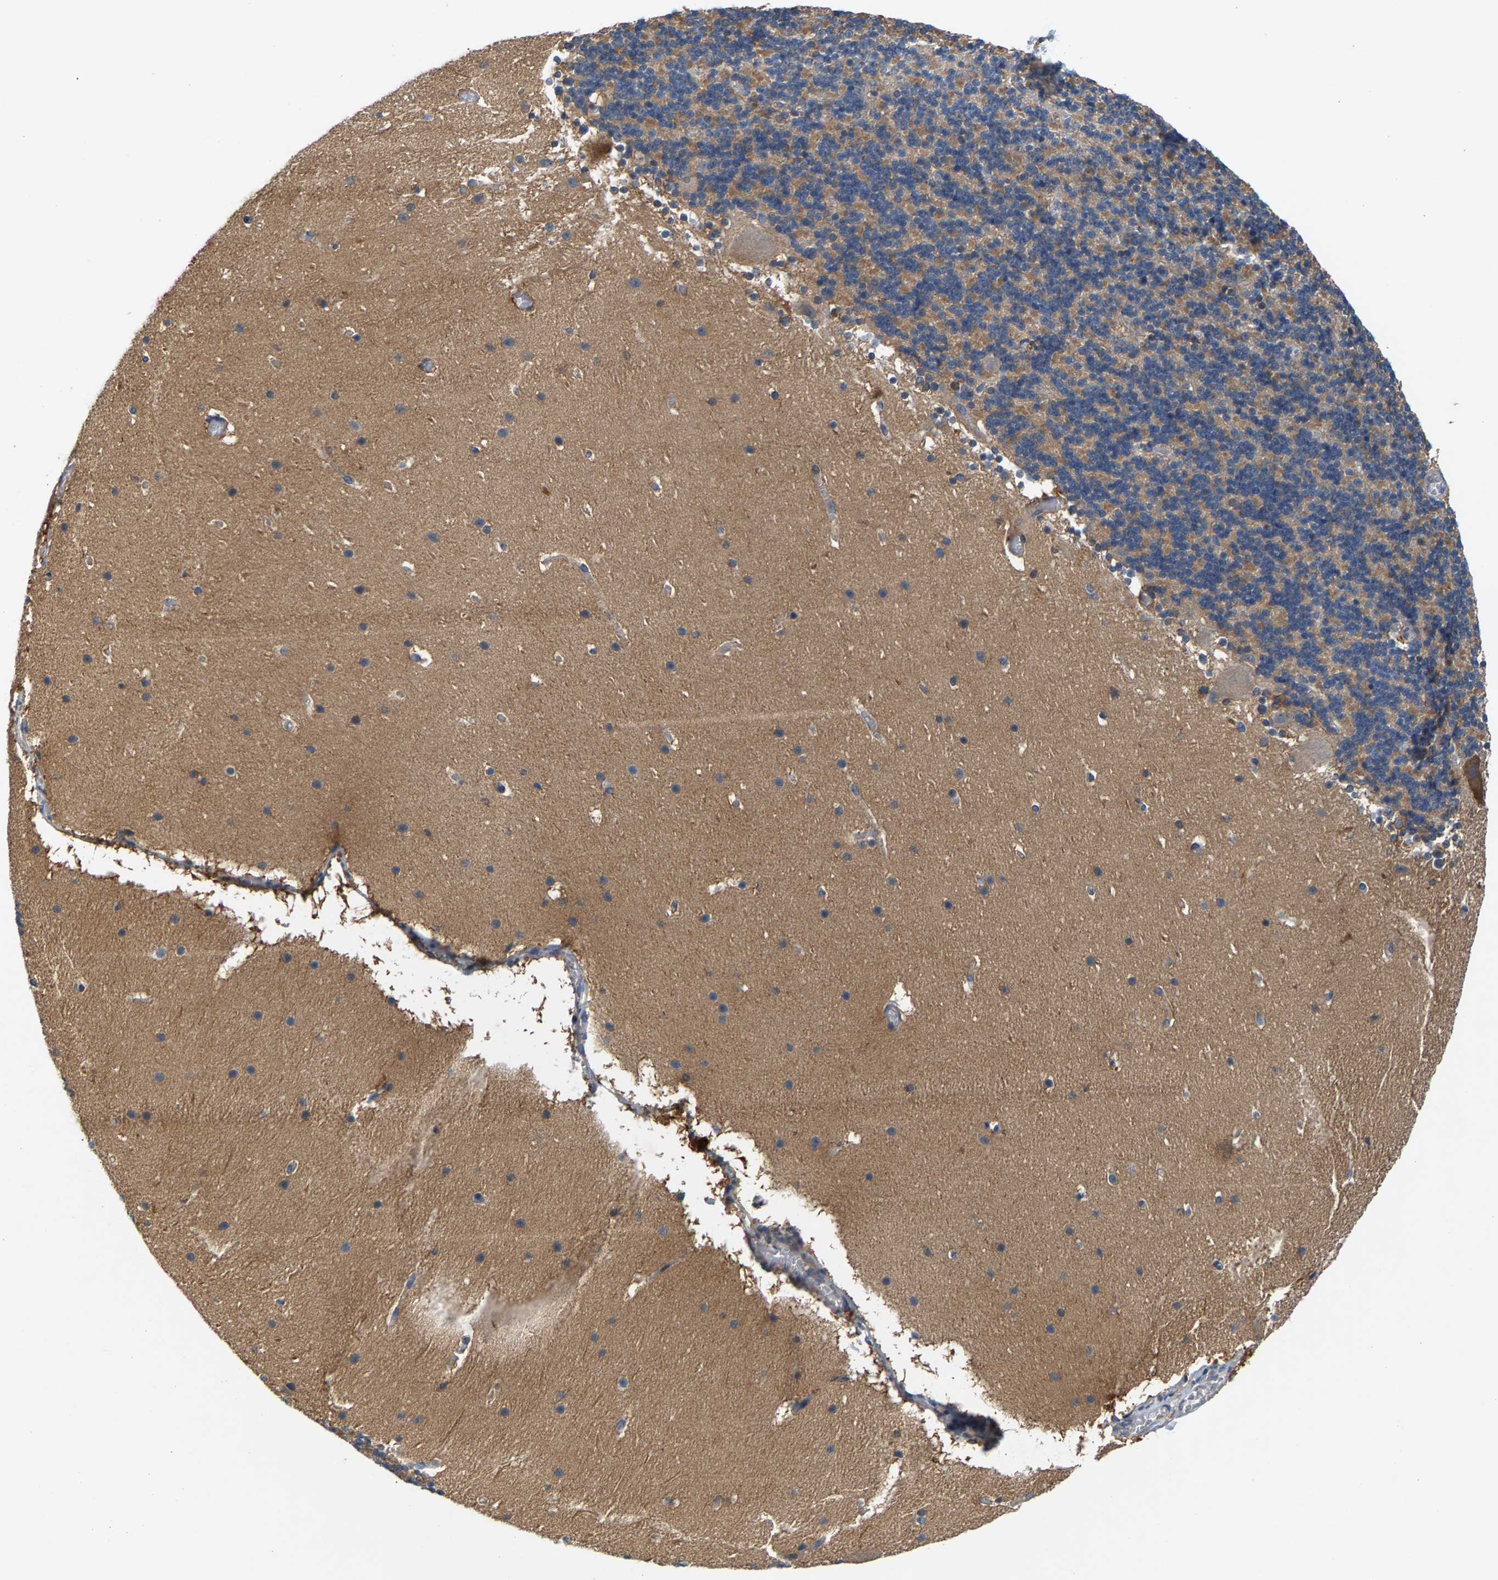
{"staining": {"intensity": "moderate", "quantity": "<25%", "location": "cytoplasmic/membranous"}, "tissue": "cerebellum", "cell_type": "Cells in granular layer", "image_type": "normal", "snomed": [{"axis": "morphology", "description": "Normal tissue, NOS"}, {"axis": "topography", "description": "Cerebellum"}], "caption": "Cerebellum was stained to show a protein in brown. There is low levels of moderate cytoplasmic/membranous expression in about <25% of cells in granular layer. The staining is performed using DAB (3,3'-diaminobenzidine) brown chromogen to label protein expression. The nuclei are counter-stained blue using hematoxylin.", "gene": "NT5C", "patient": {"sex": "male", "age": 45}}